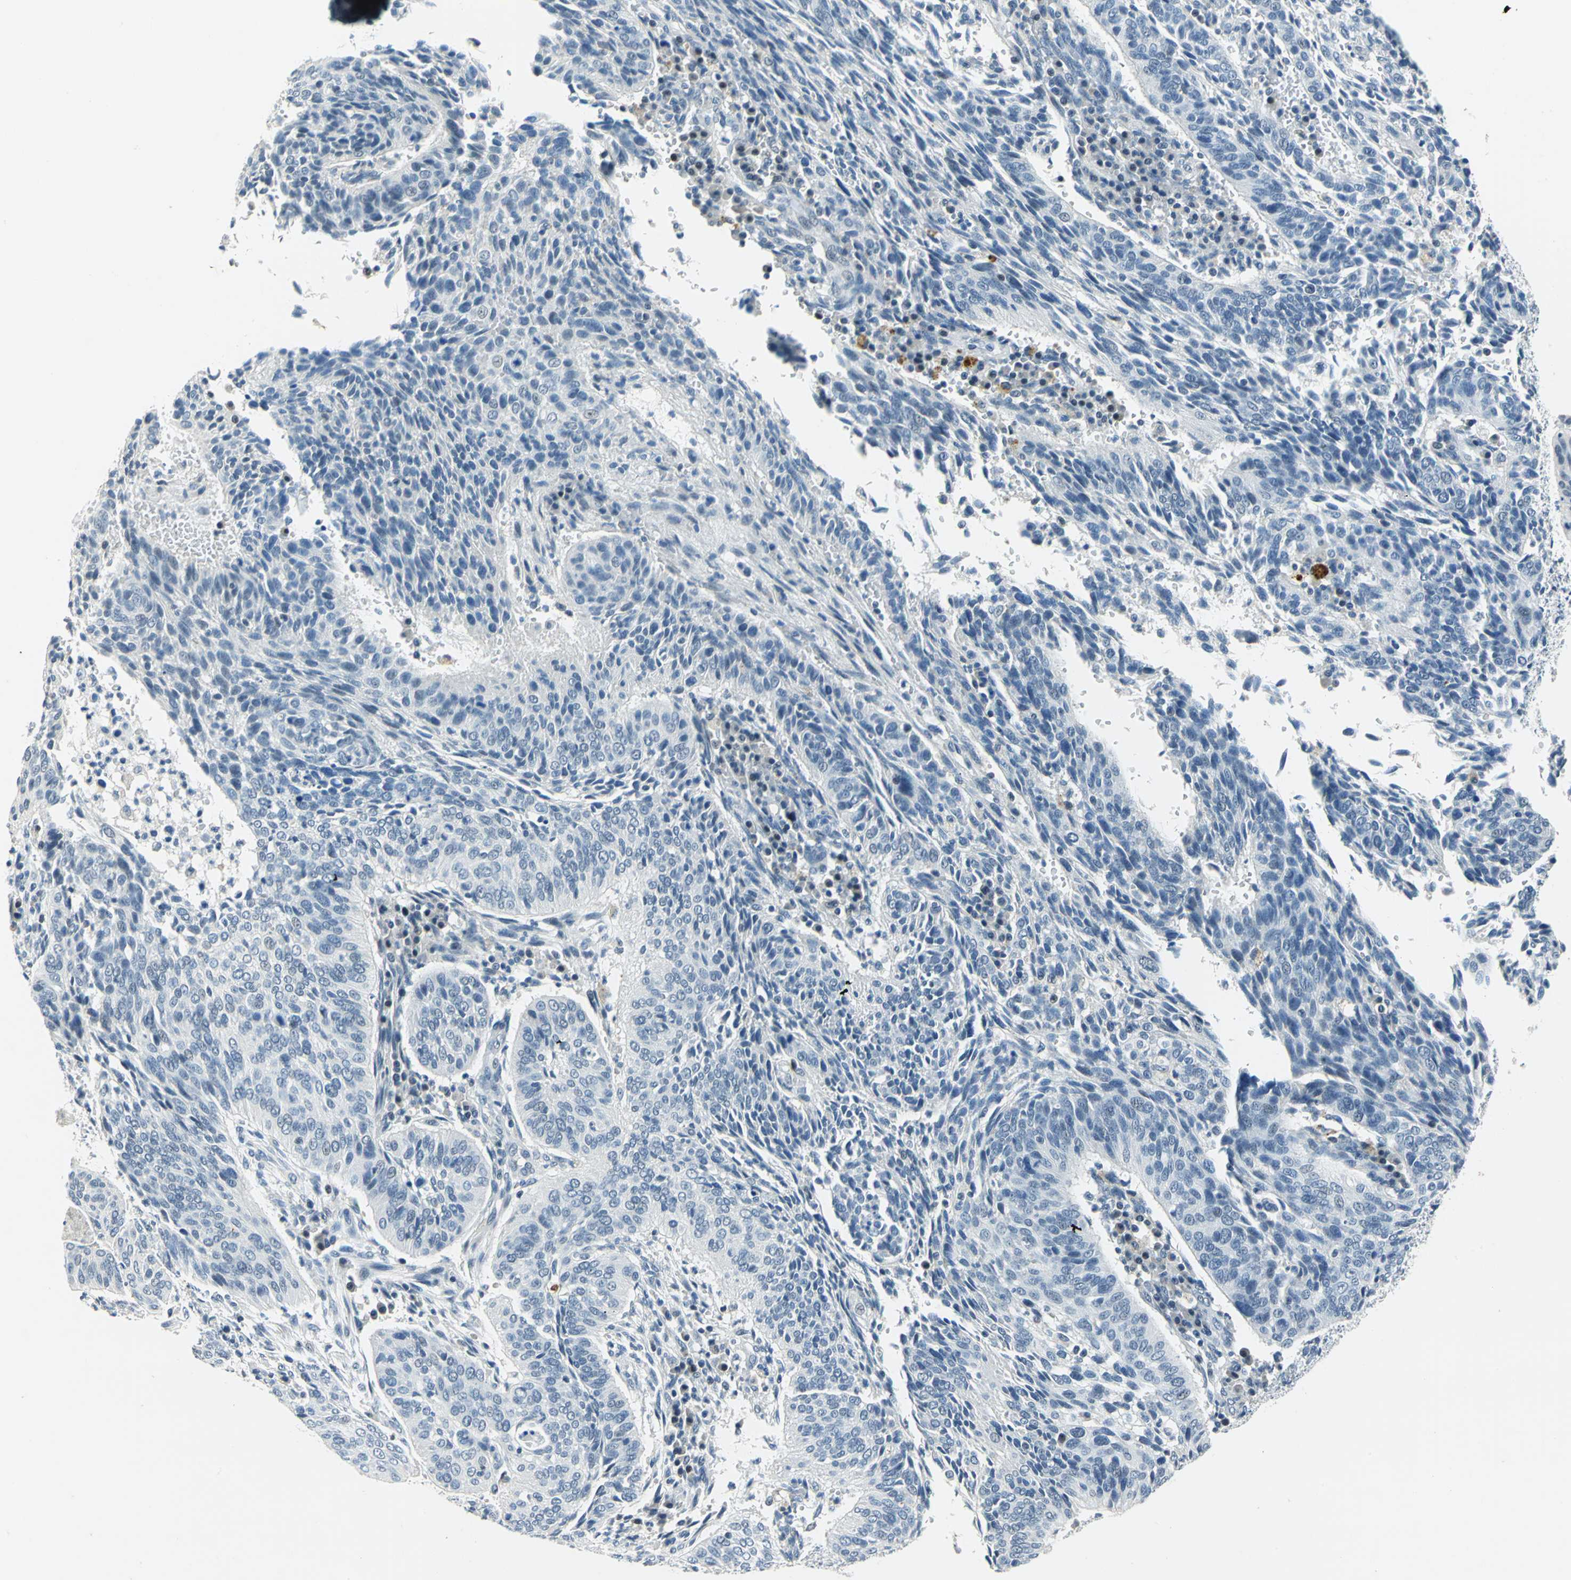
{"staining": {"intensity": "negative", "quantity": "none", "location": "none"}, "tissue": "cervical cancer", "cell_type": "Tumor cells", "image_type": "cancer", "snomed": [{"axis": "morphology", "description": "Squamous cell carcinoma, NOS"}, {"axis": "topography", "description": "Cervix"}], "caption": "Tumor cells are negative for brown protein staining in cervical squamous cell carcinoma.", "gene": "RAD17", "patient": {"sex": "female", "age": 39}}